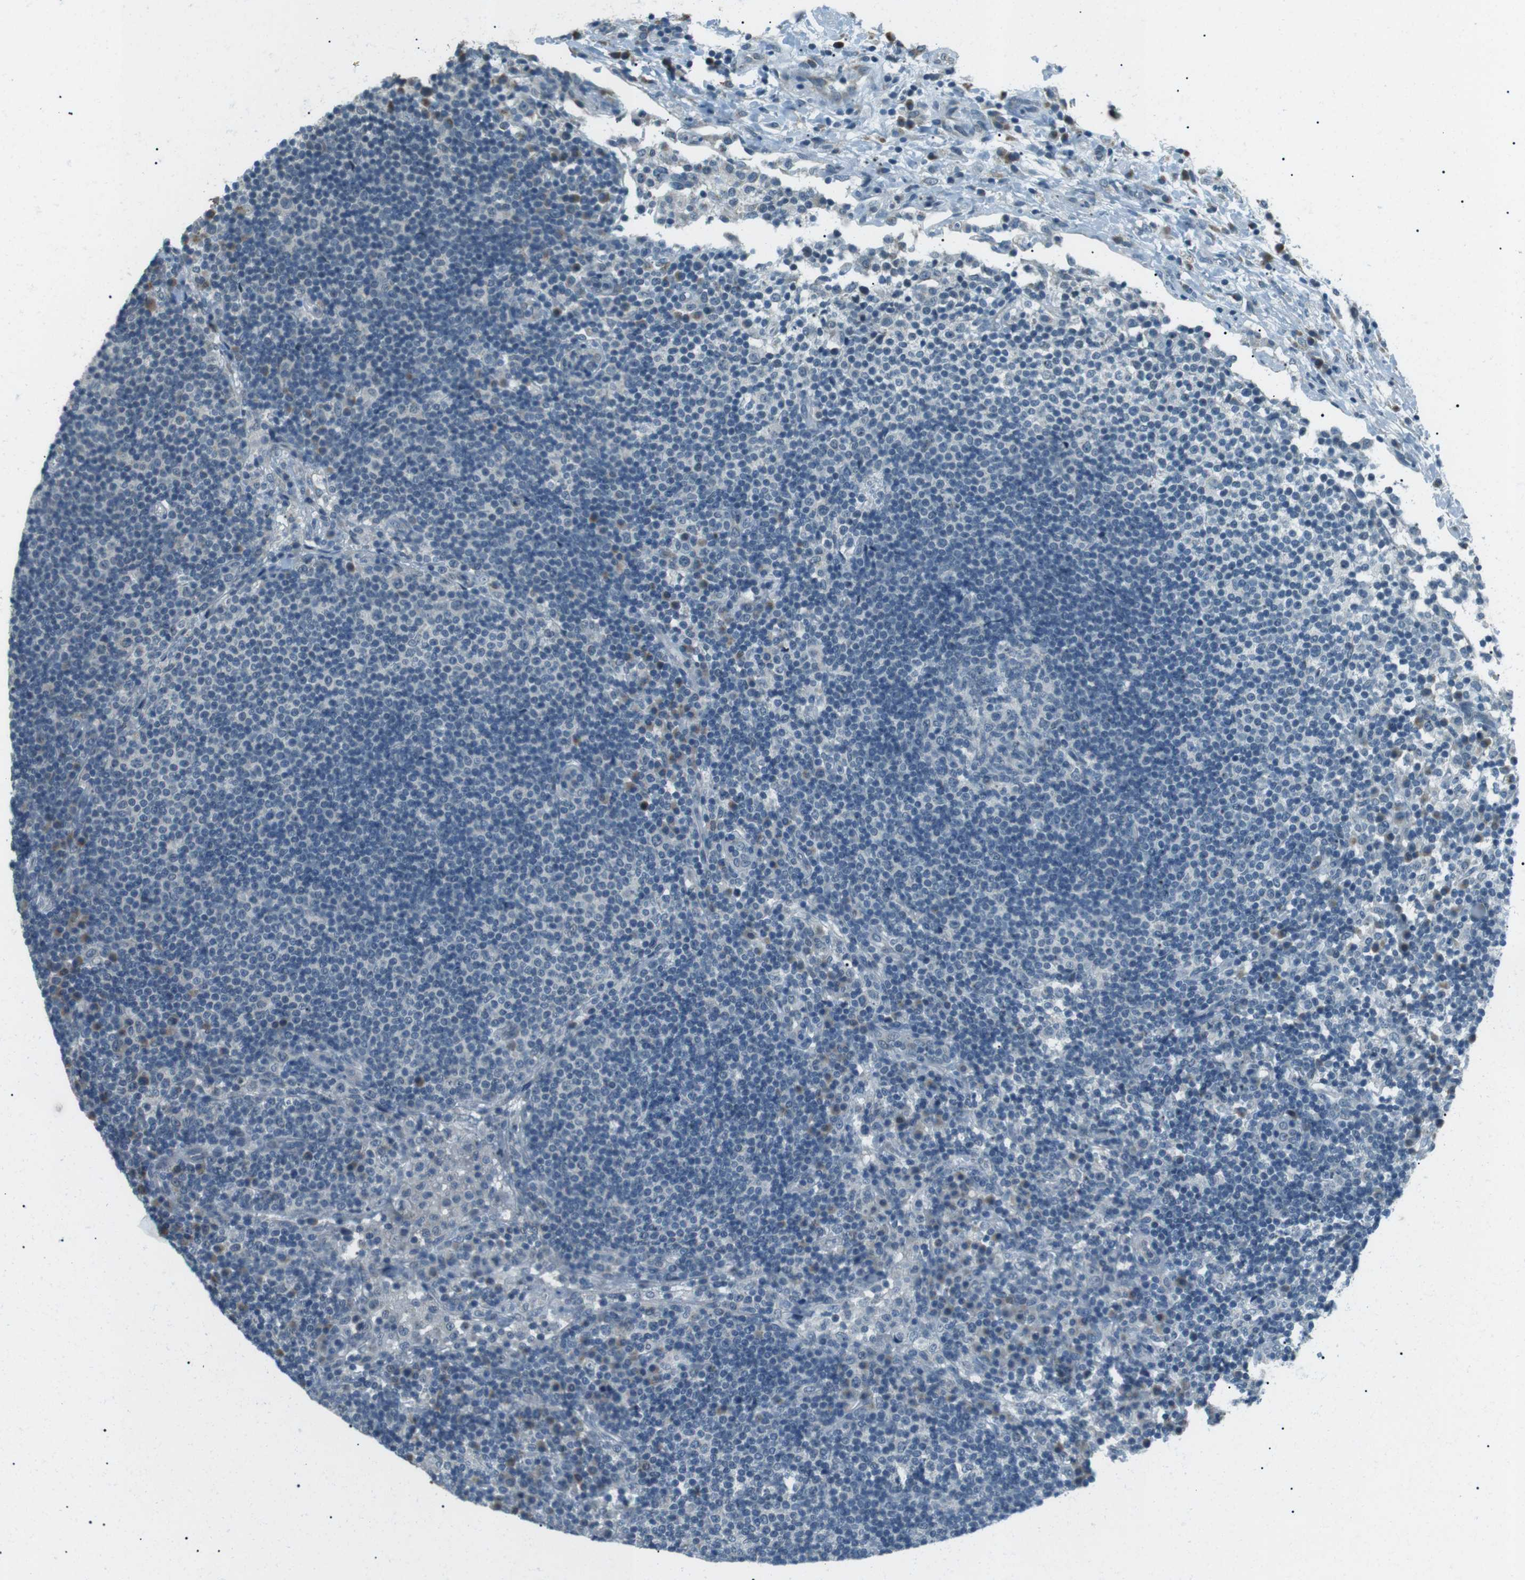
{"staining": {"intensity": "negative", "quantity": "none", "location": "none"}, "tissue": "lymph node", "cell_type": "Germinal center cells", "image_type": "normal", "snomed": [{"axis": "morphology", "description": "Normal tissue, NOS"}, {"axis": "topography", "description": "Lymph node"}], "caption": "Immunohistochemistry (IHC) micrograph of benign lymph node stained for a protein (brown), which displays no expression in germinal center cells. (Stains: DAB (3,3'-diaminobenzidine) immunohistochemistry (IHC) with hematoxylin counter stain, Microscopy: brightfield microscopy at high magnification).", "gene": "ENSG00000289724", "patient": {"sex": "female", "age": 53}}